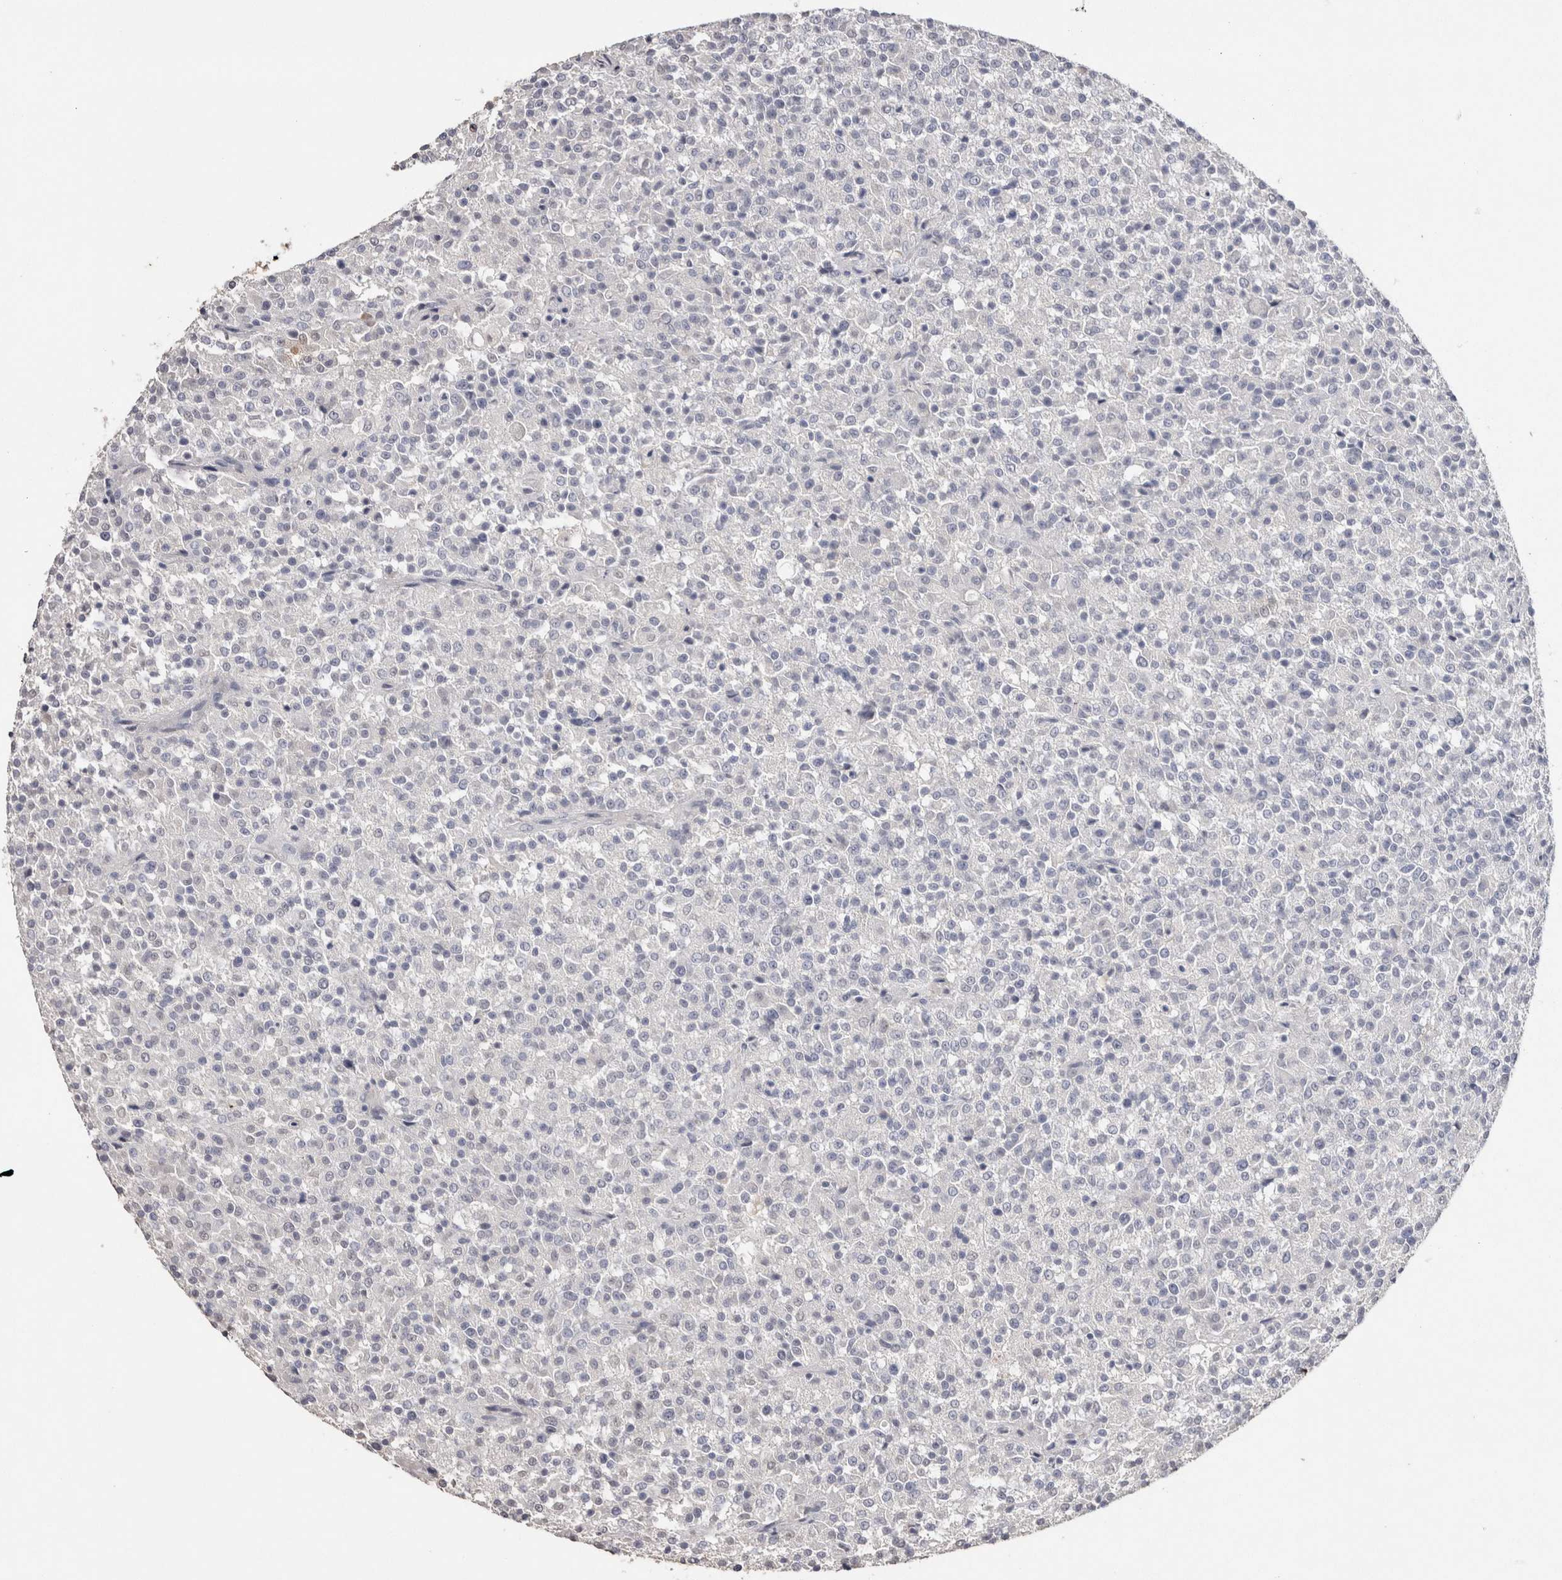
{"staining": {"intensity": "negative", "quantity": "none", "location": "none"}, "tissue": "testis cancer", "cell_type": "Tumor cells", "image_type": "cancer", "snomed": [{"axis": "morphology", "description": "Seminoma, NOS"}, {"axis": "topography", "description": "Testis"}], "caption": "Immunohistochemical staining of human testis seminoma exhibits no significant positivity in tumor cells. (DAB (3,3'-diaminobenzidine) immunohistochemistry visualized using brightfield microscopy, high magnification).", "gene": "LGALS2", "patient": {"sex": "male", "age": 59}}